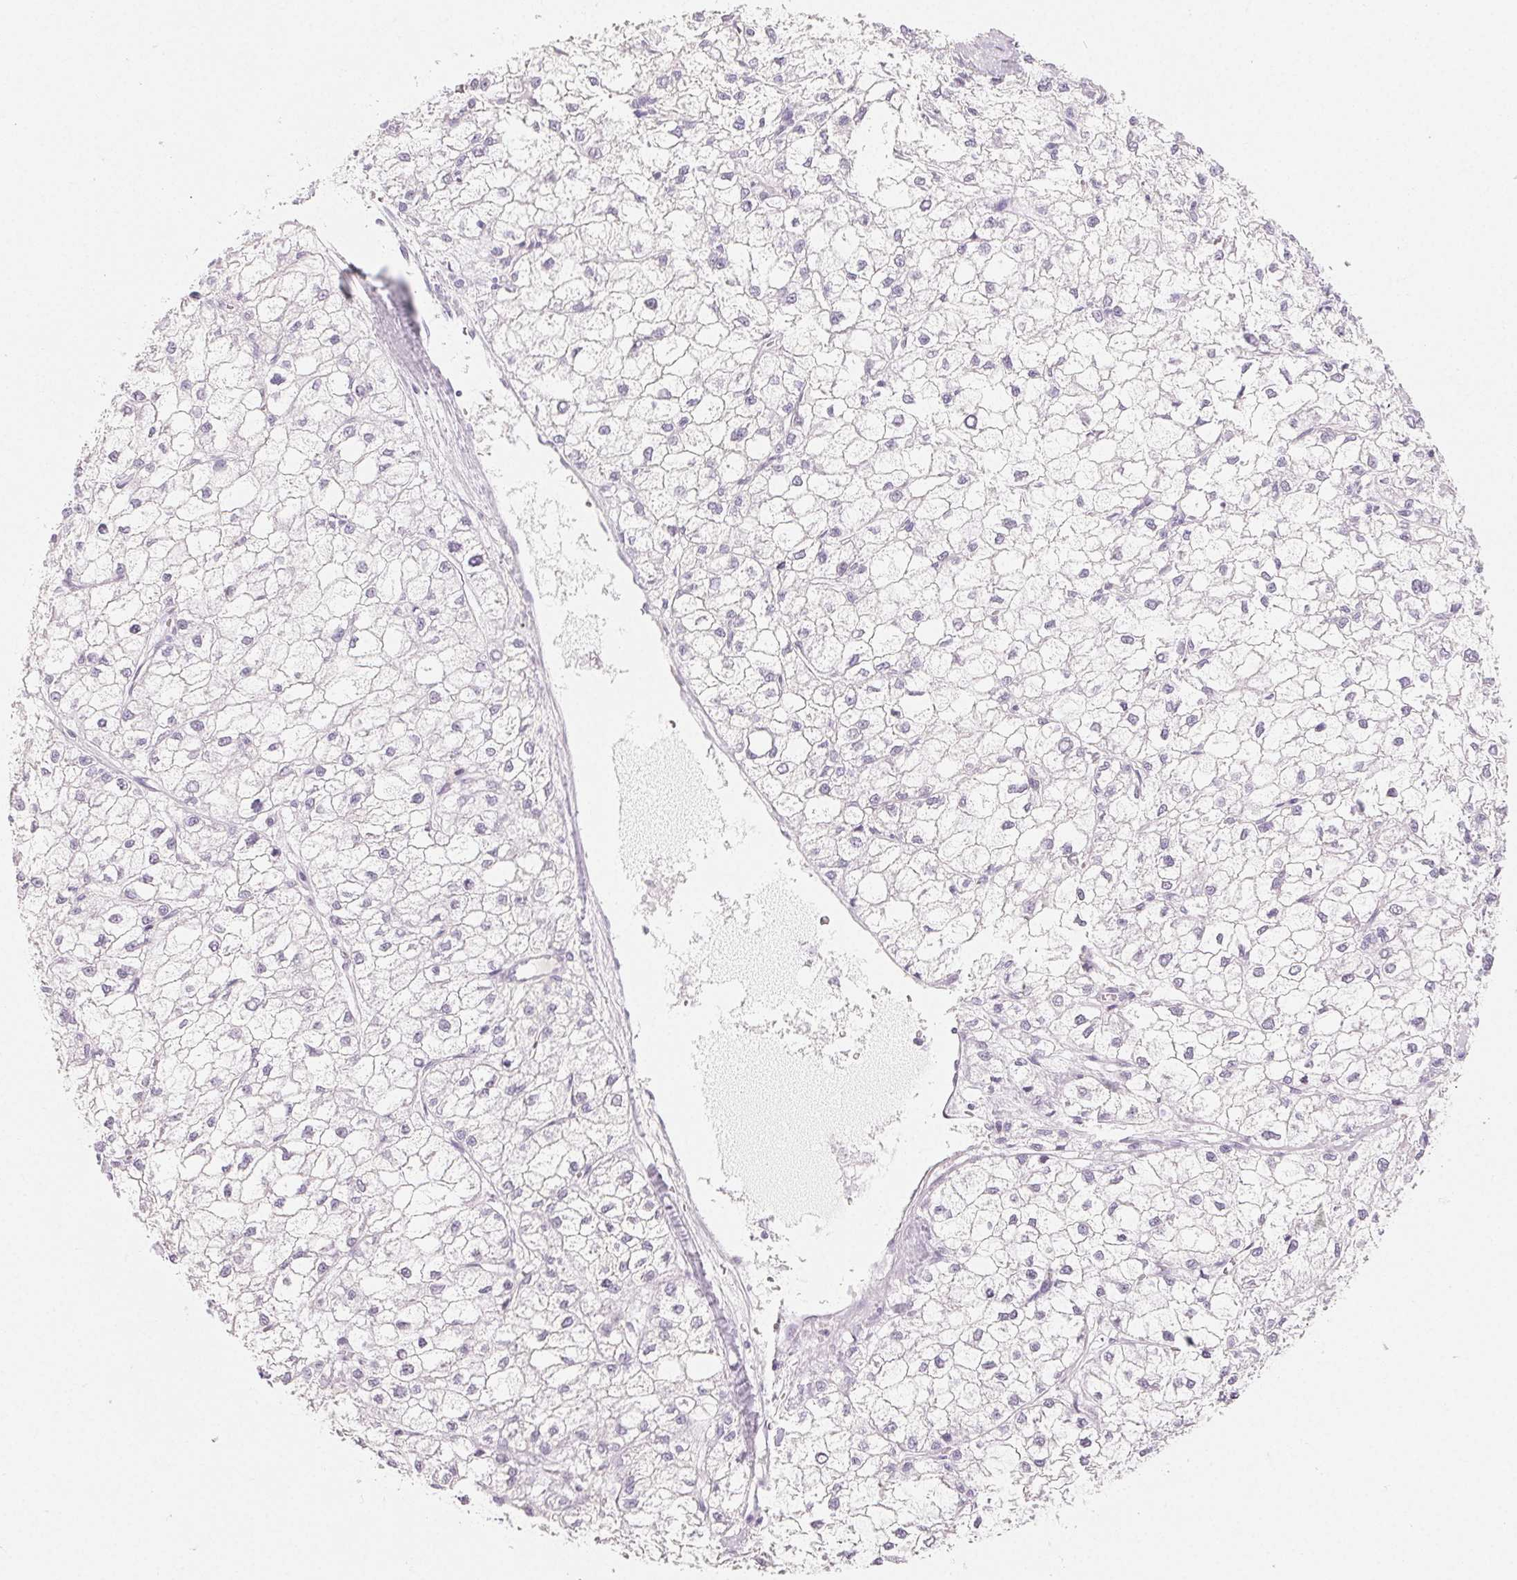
{"staining": {"intensity": "negative", "quantity": "none", "location": "none"}, "tissue": "liver cancer", "cell_type": "Tumor cells", "image_type": "cancer", "snomed": [{"axis": "morphology", "description": "Carcinoma, Hepatocellular, NOS"}, {"axis": "topography", "description": "Liver"}], "caption": "A histopathology image of human hepatocellular carcinoma (liver) is negative for staining in tumor cells.", "gene": "MIOX", "patient": {"sex": "female", "age": 43}}